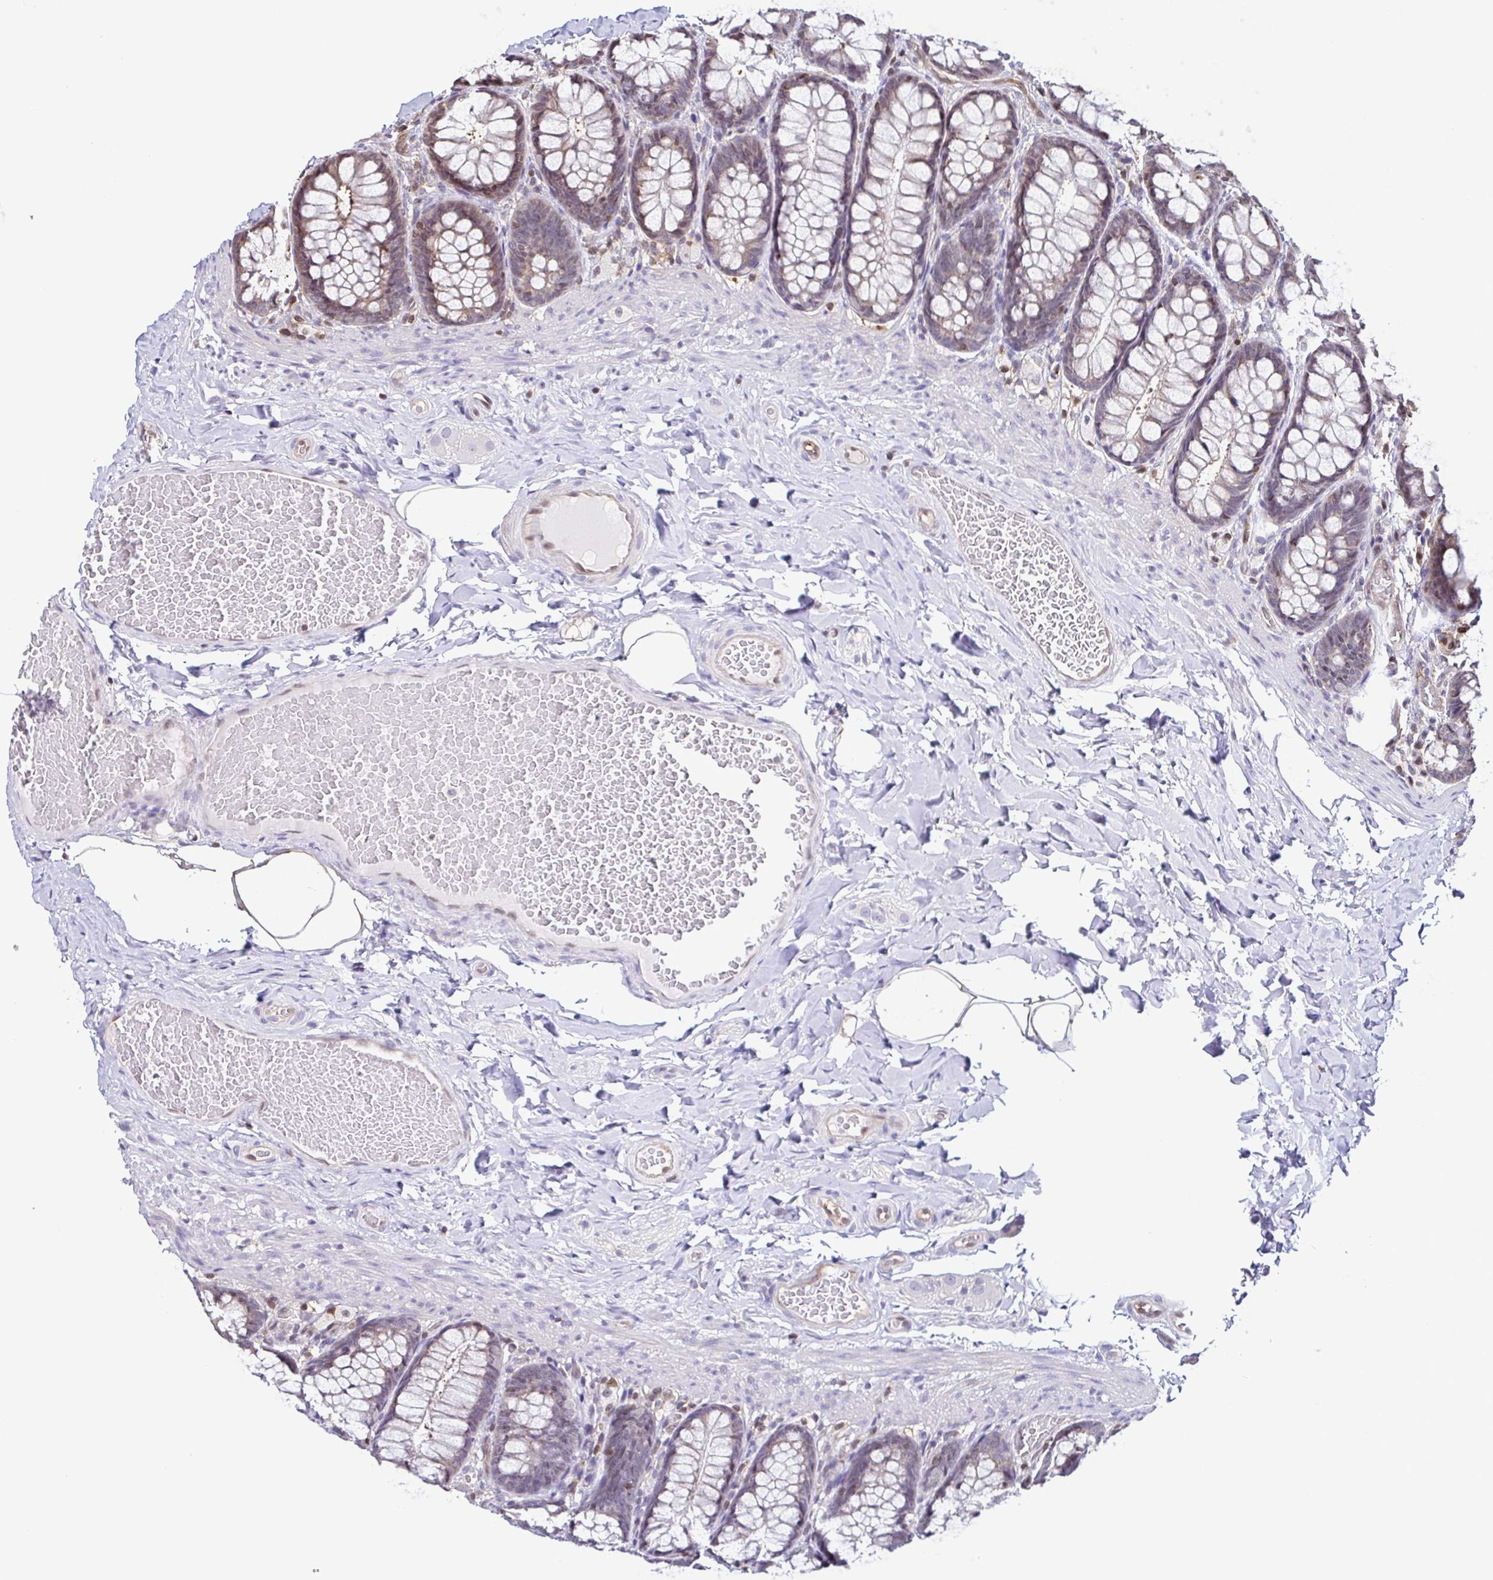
{"staining": {"intensity": "strong", "quantity": "<25%", "location": "cytoplasmic/membranous"}, "tissue": "colon", "cell_type": "Endothelial cells", "image_type": "normal", "snomed": [{"axis": "morphology", "description": "Normal tissue, NOS"}, {"axis": "topography", "description": "Colon"}], "caption": "The histopathology image reveals staining of normal colon, revealing strong cytoplasmic/membranous protein expression (brown color) within endothelial cells. (Stains: DAB (3,3'-diaminobenzidine) in brown, nuclei in blue, Microscopy: brightfield microscopy at high magnification).", "gene": "PSMB9", "patient": {"sex": "male", "age": 47}}